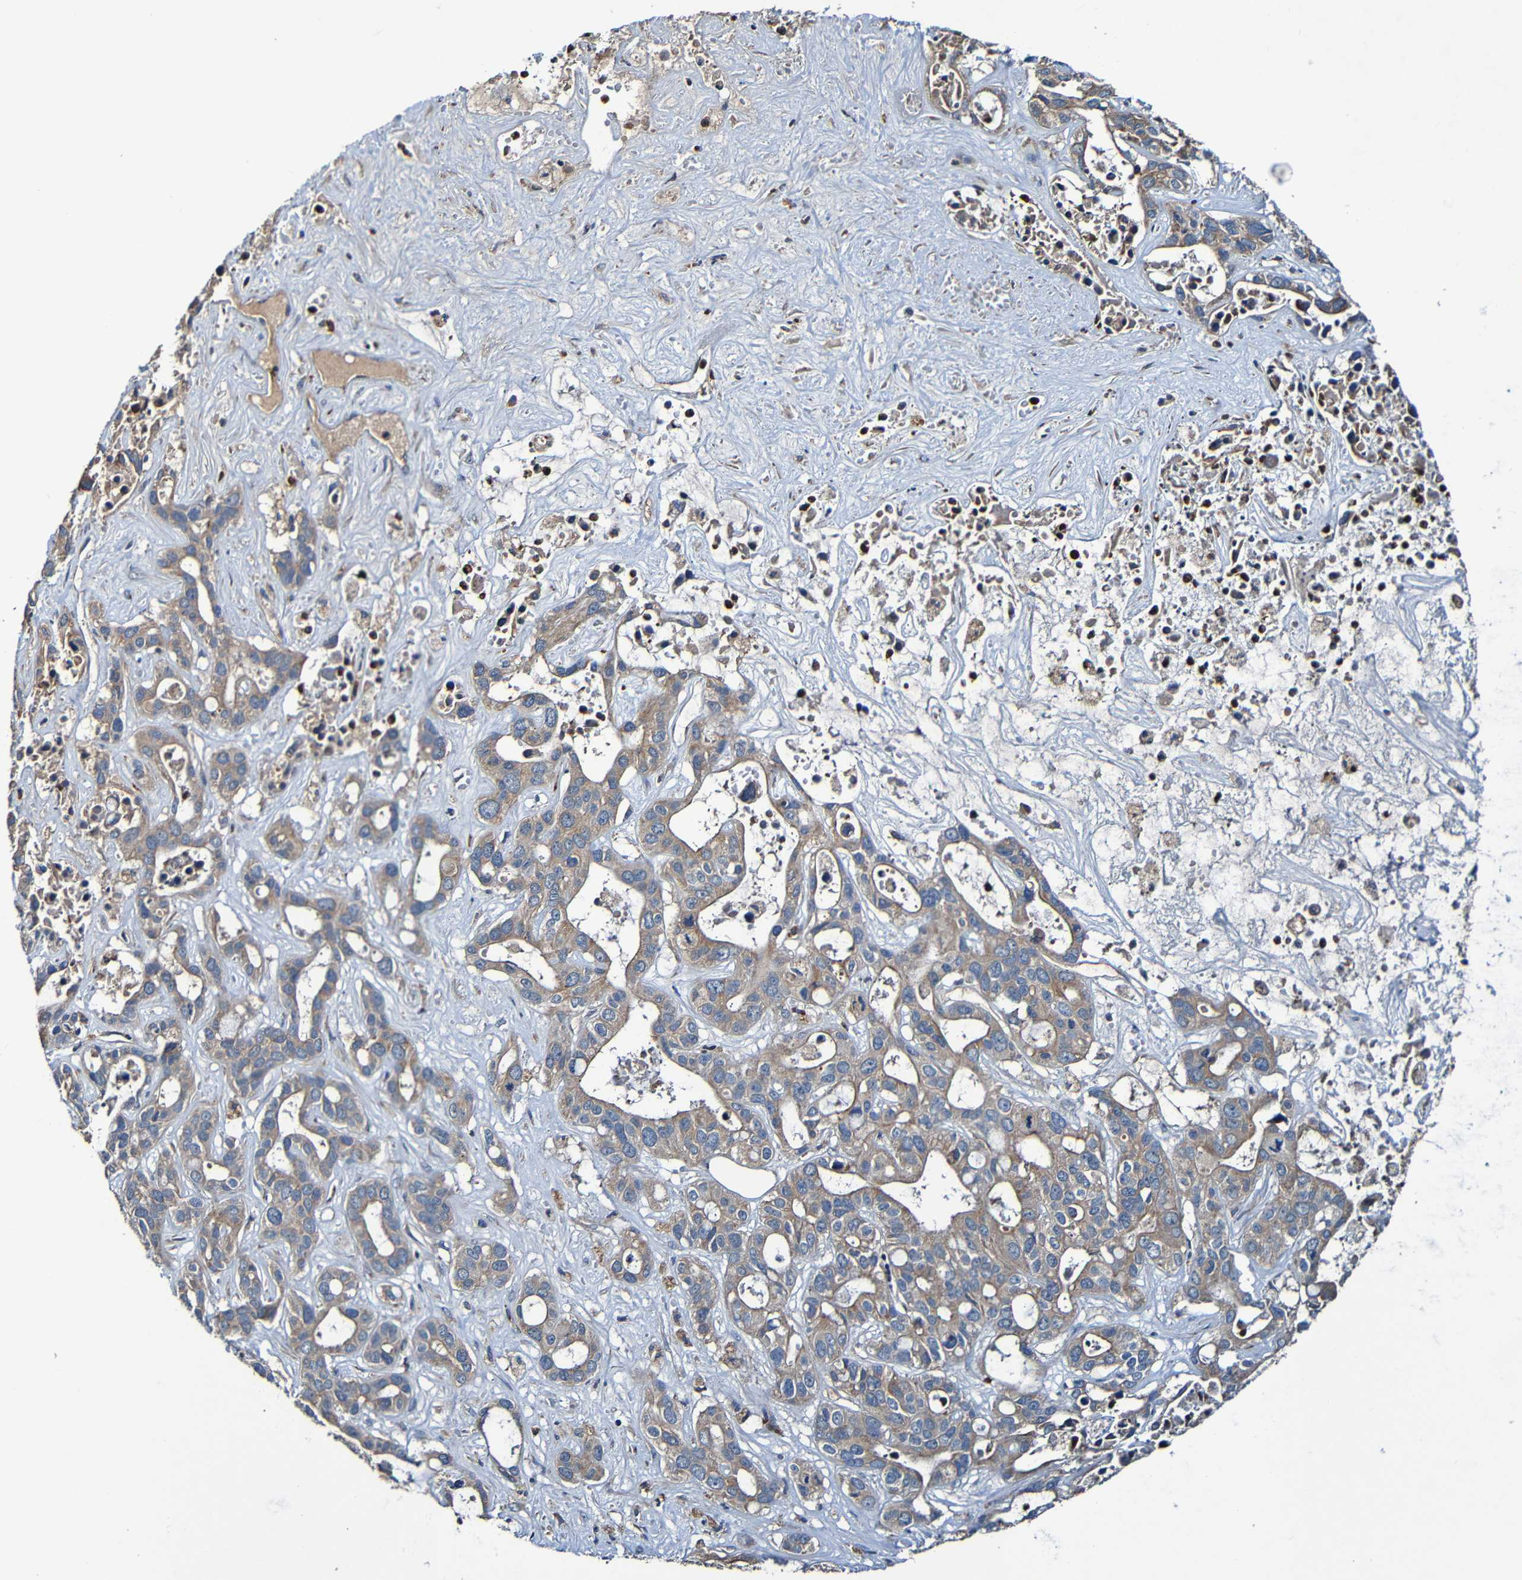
{"staining": {"intensity": "moderate", "quantity": ">75%", "location": "cytoplasmic/membranous"}, "tissue": "liver cancer", "cell_type": "Tumor cells", "image_type": "cancer", "snomed": [{"axis": "morphology", "description": "Cholangiocarcinoma"}, {"axis": "topography", "description": "Liver"}], "caption": "Liver cholangiocarcinoma tissue shows moderate cytoplasmic/membranous staining in about >75% of tumor cells The protein is stained brown, and the nuclei are stained in blue (DAB (3,3'-diaminobenzidine) IHC with brightfield microscopy, high magnification).", "gene": "ADAM15", "patient": {"sex": "female", "age": 65}}